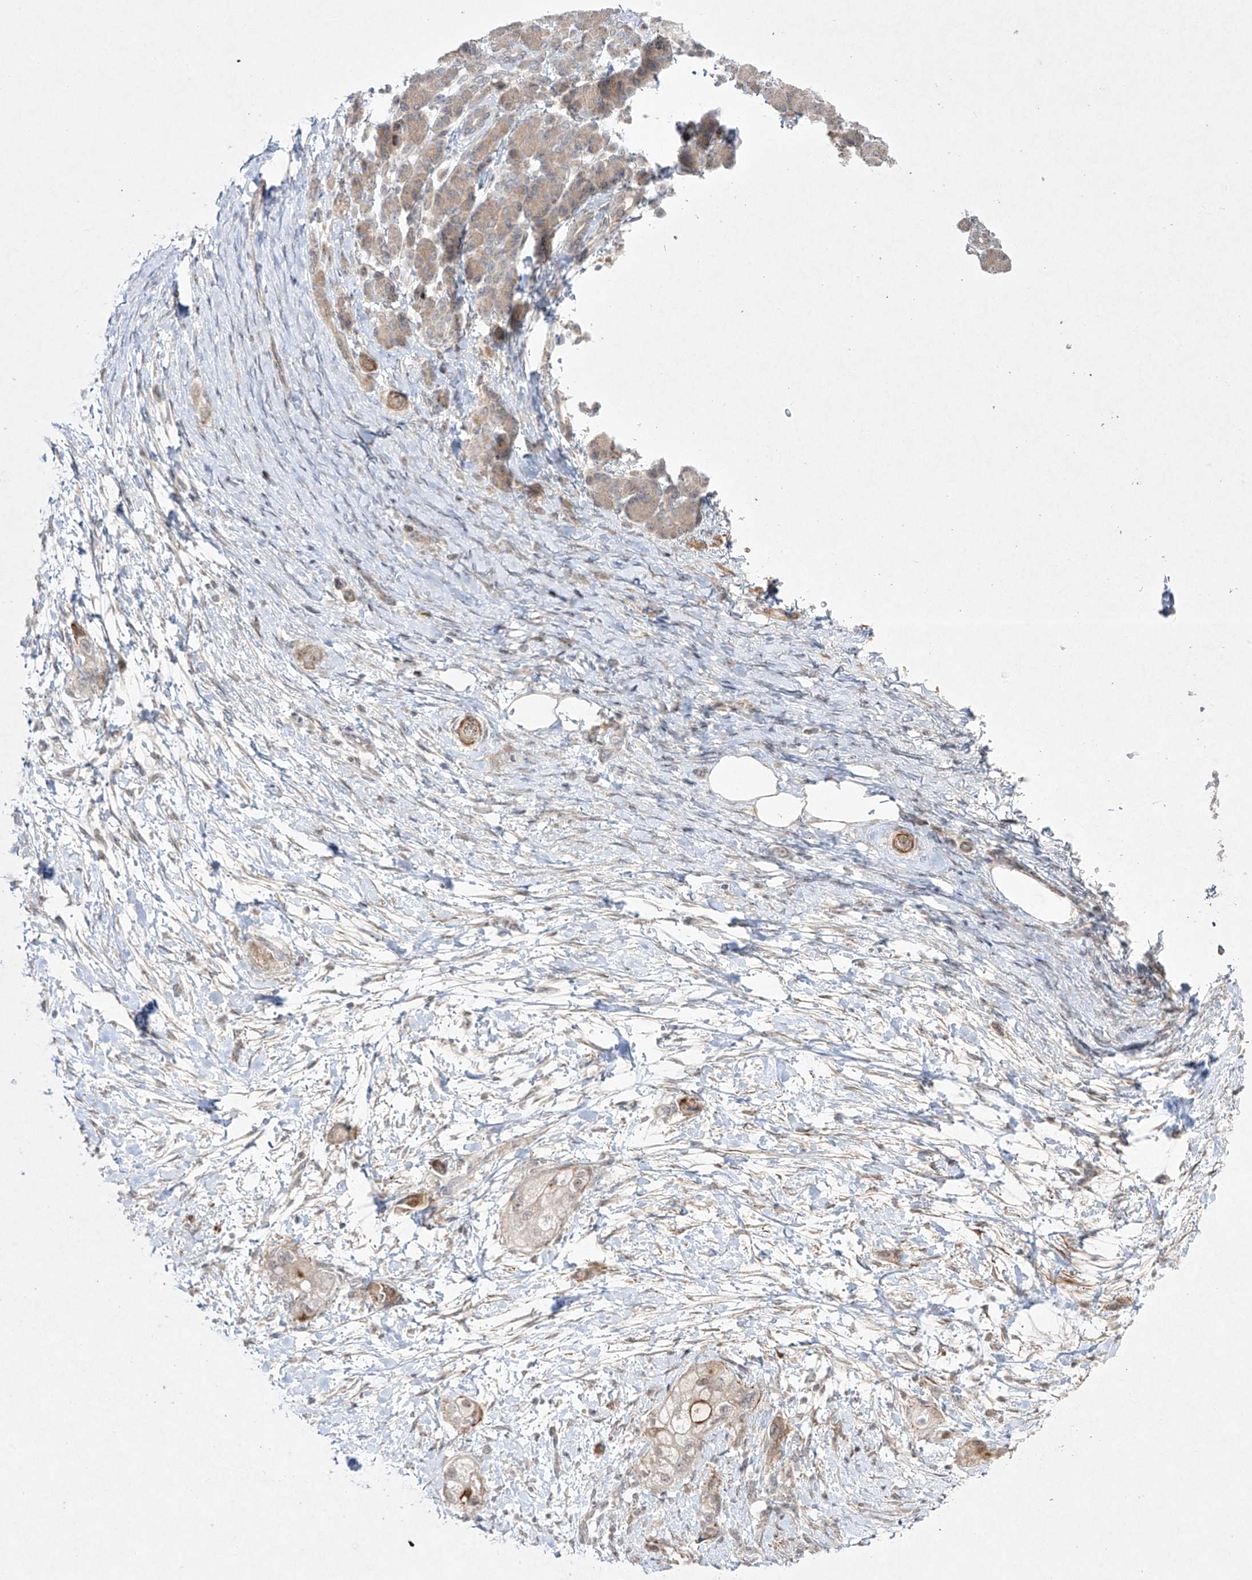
{"staining": {"intensity": "weak", "quantity": "<25%", "location": "cytoplasmic/membranous"}, "tissue": "pancreatic cancer", "cell_type": "Tumor cells", "image_type": "cancer", "snomed": [{"axis": "morphology", "description": "Adenocarcinoma, NOS"}, {"axis": "topography", "description": "Pancreas"}], "caption": "Tumor cells show no significant expression in adenocarcinoma (pancreatic).", "gene": "KDM1B", "patient": {"sex": "male", "age": 58}}